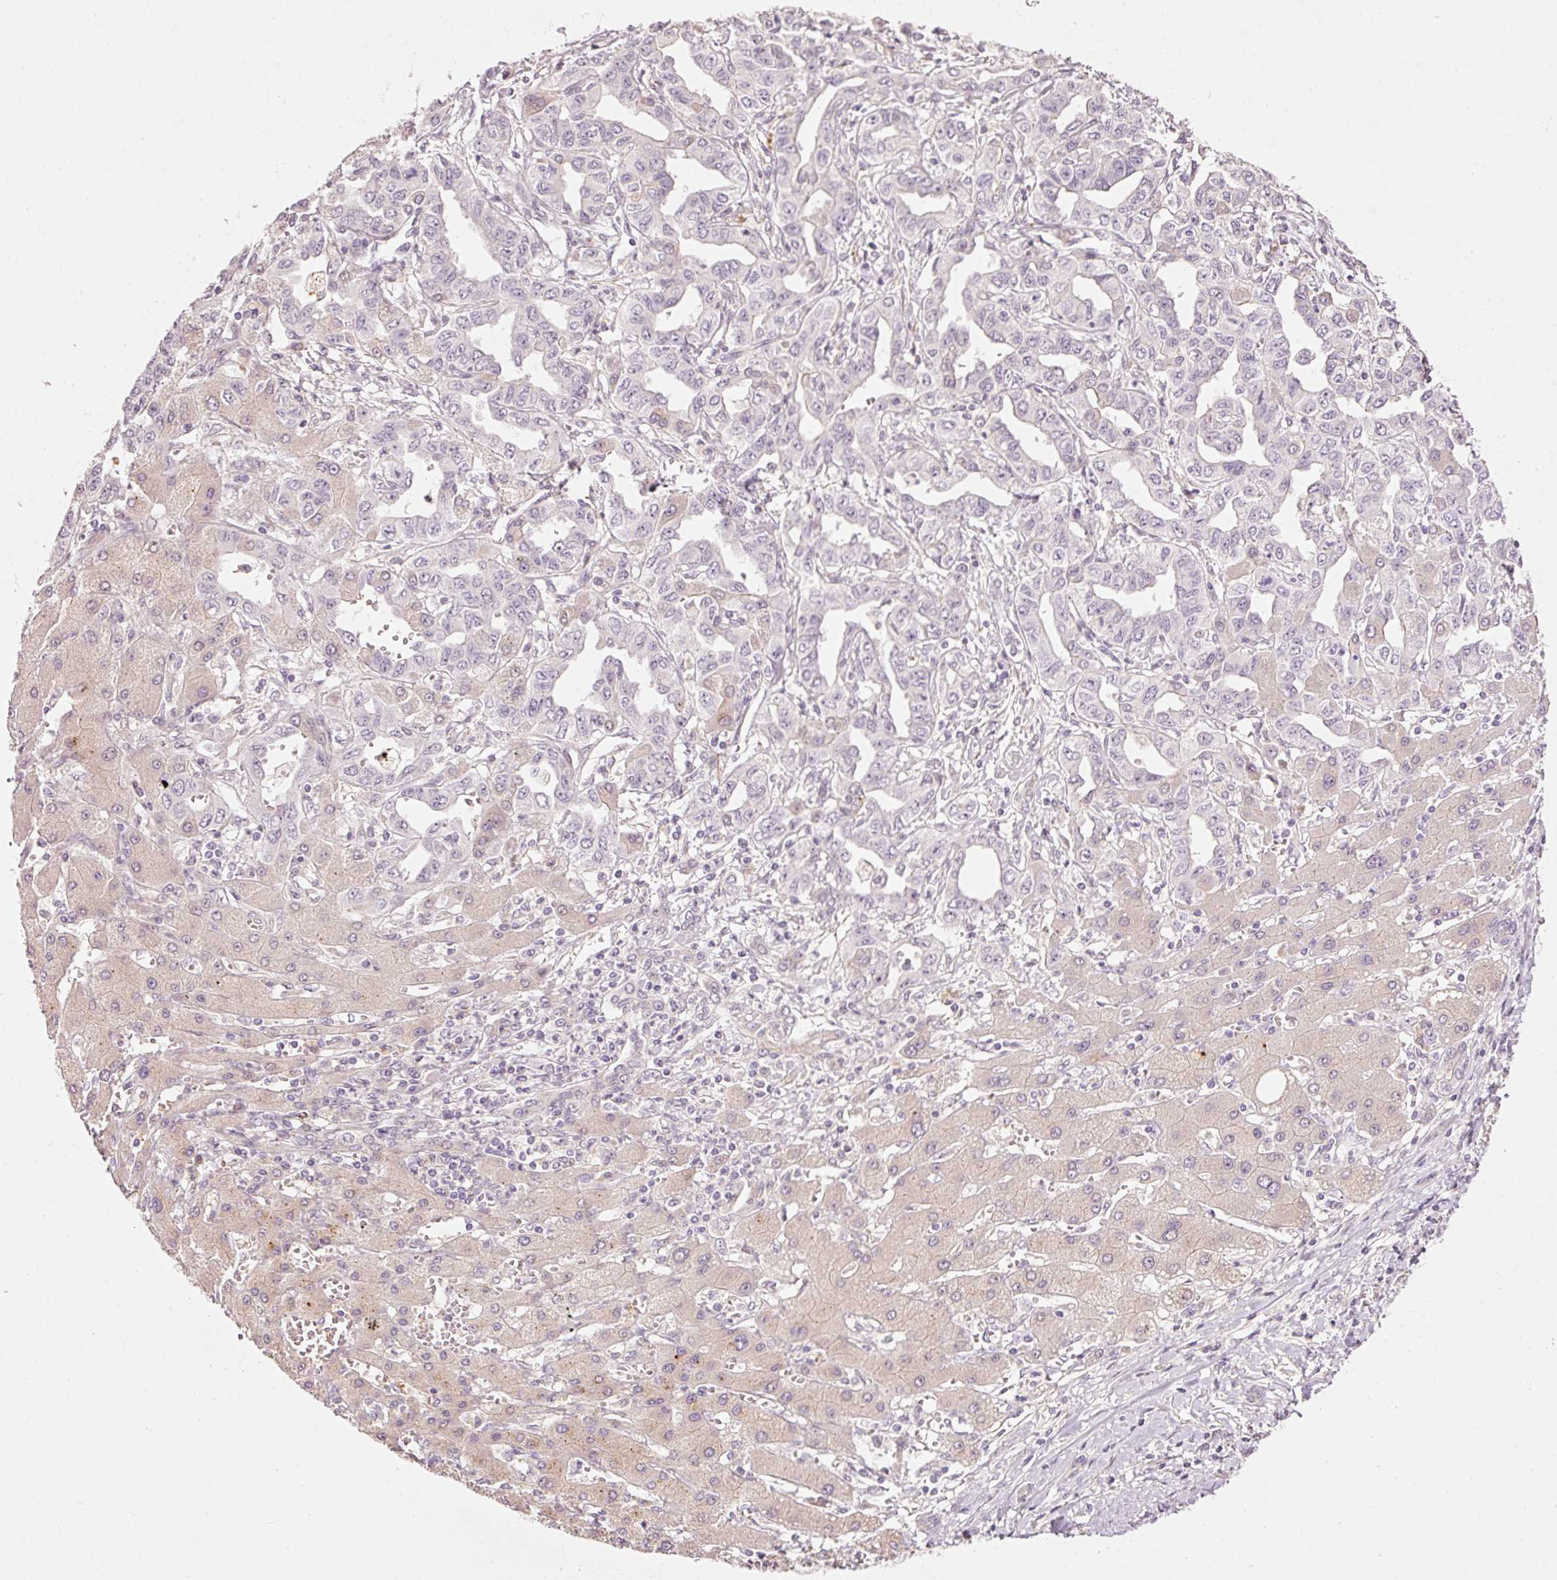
{"staining": {"intensity": "negative", "quantity": "none", "location": "none"}, "tissue": "liver cancer", "cell_type": "Tumor cells", "image_type": "cancer", "snomed": [{"axis": "morphology", "description": "Cholangiocarcinoma"}, {"axis": "topography", "description": "Liver"}], "caption": "Immunohistochemical staining of cholangiocarcinoma (liver) demonstrates no significant staining in tumor cells. (DAB (3,3'-diaminobenzidine) immunohistochemistry (IHC), high magnification).", "gene": "TOGARAM1", "patient": {"sex": "male", "age": 59}}